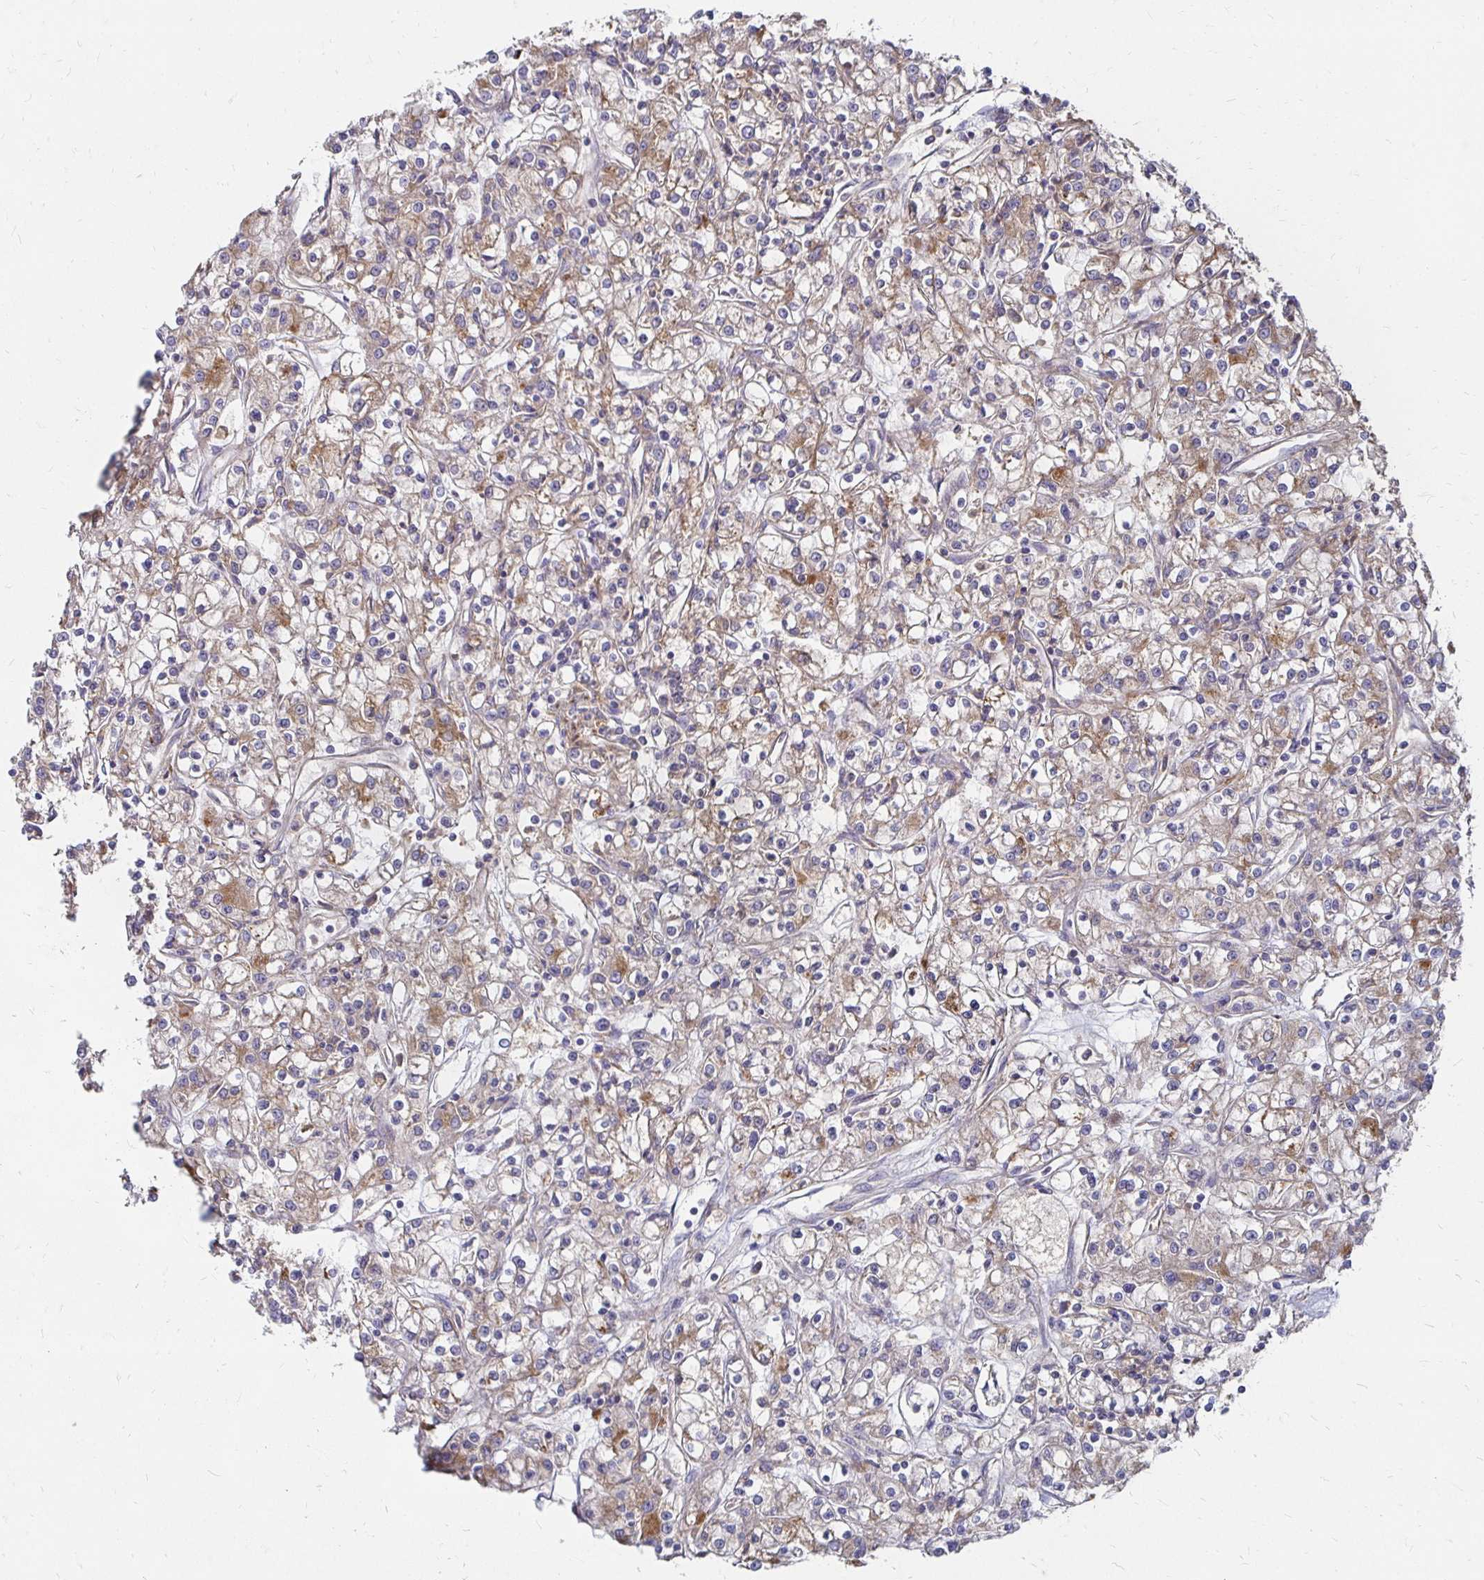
{"staining": {"intensity": "weak", "quantity": "25%-75%", "location": "cytoplasmic/membranous"}, "tissue": "renal cancer", "cell_type": "Tumor cells", "image_type": "cancer", "snomed": [{"axis": "morphology", "description": "Adenocarcinoma, NOS"}, {"axis": "topography", "description": "Kidney"}], "caption": "DAB immunohistochemical staining of adenocarcinoma (renal) displays weak cytoplasmic/membranous protein expression in approximately 25%-75% of tumor cells.", "gene": "NCSTN", "patient": {"sex": "female", "age": 59}}